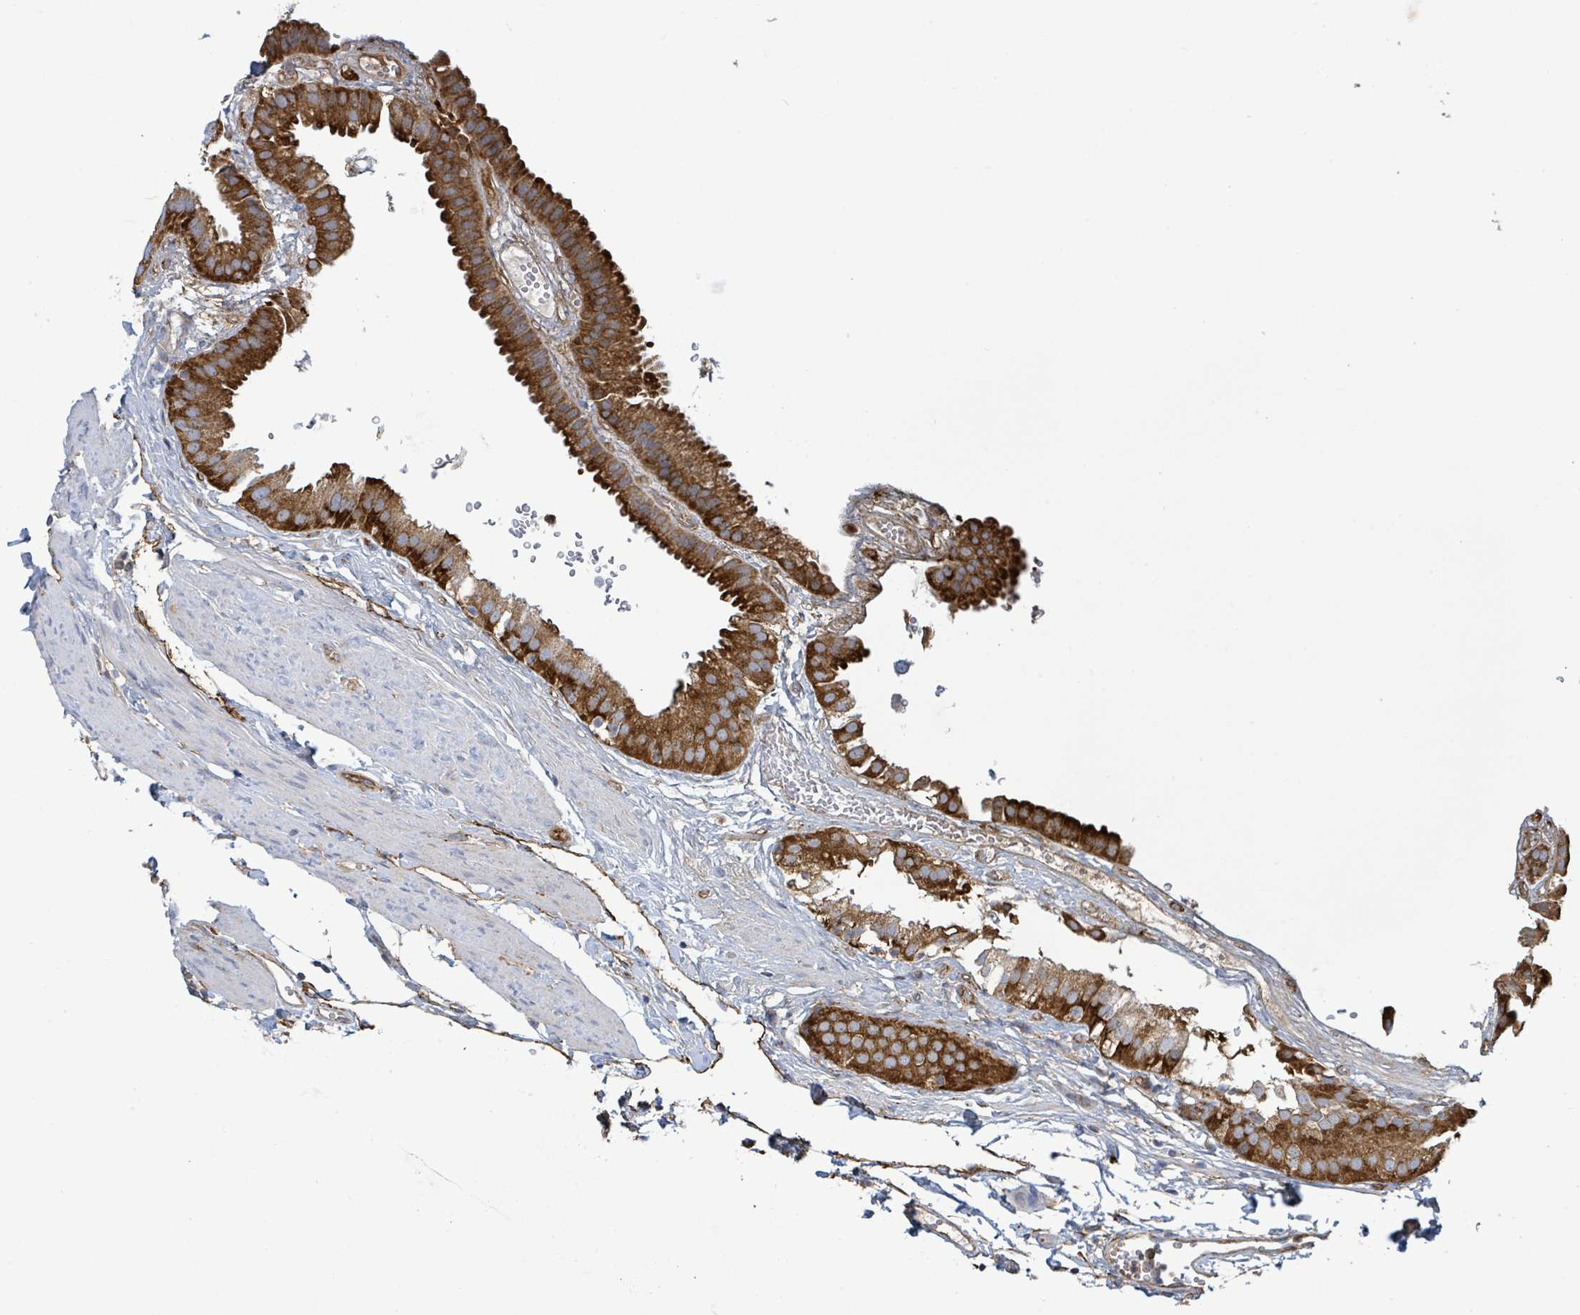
{"staining": {"intensity": "strong", "quantity": ">75%", "location": "cytoplasmic/membranous"}, "tissue": "gallbladder", "cell_type": "Glandular cells", "image_type": "normal", "snomed": [{"axis": "morphology", "description": "Normal tissue, NOS"}, {"axis": "topography", "description": "Gallbladder"}], "caption": "IHC staining of normal gallbladder, which displays high levels of strong cytoplasmic/membranous staining in about >75% of glandular cells indicating strong cytoplasmic/membranous protein positivity. The staining was performed using DAB (brown) for protein detection and nuclei were counterstained in hematoxylin (blue).", "gene": "EGFL7", "patient": {"sex": "female", "age": 61}}